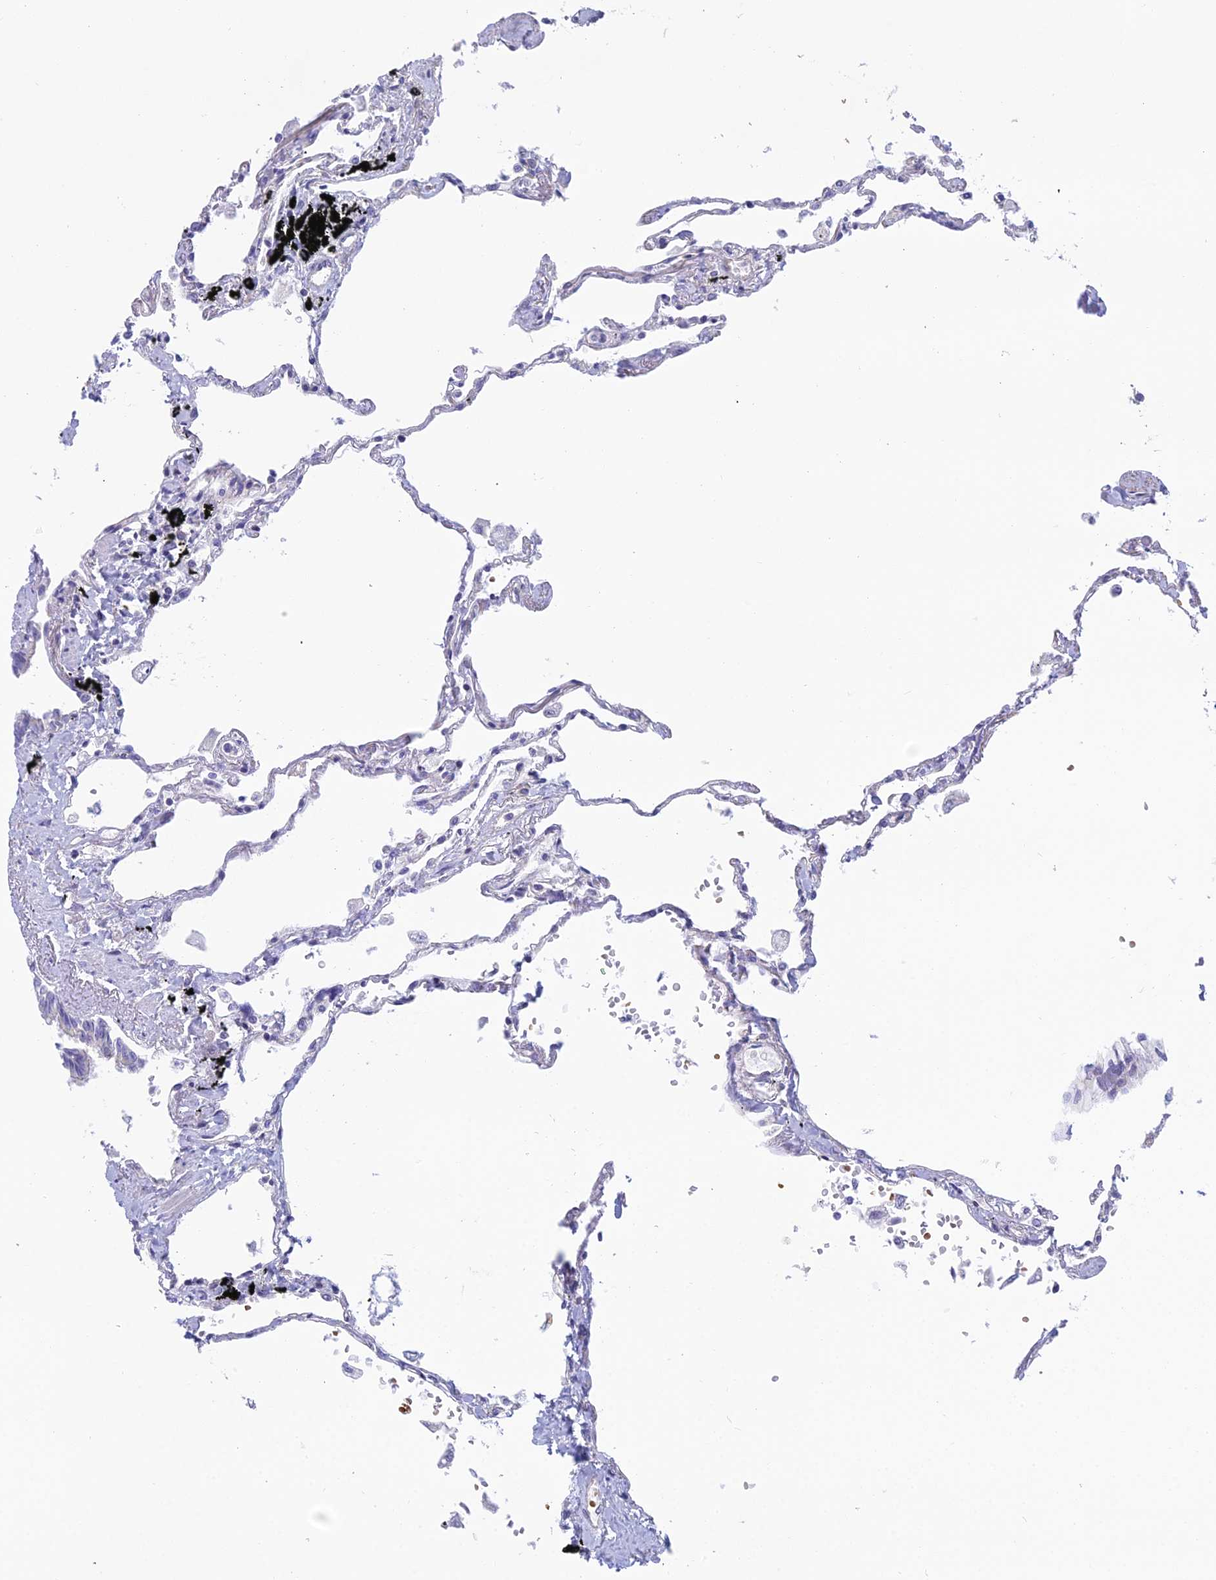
{"staining": {"intensity": "negative", "quantity": "none", "location": "none"}, "tissue": "lung", "cell_type": "Alveolar cells", "image_type": "normal", "snomed": [{"axis": "morphology", "description": "Normal tissue, NOS"}, {"axis": "topography", "description": "Lung"}], "caption": "This is a micrograph of immunohistochemistry staining of benign lung, which shows no expression in alveolar cells.", "gene": "ZNF564", "patient": {"sex": "female", "age": 67}}